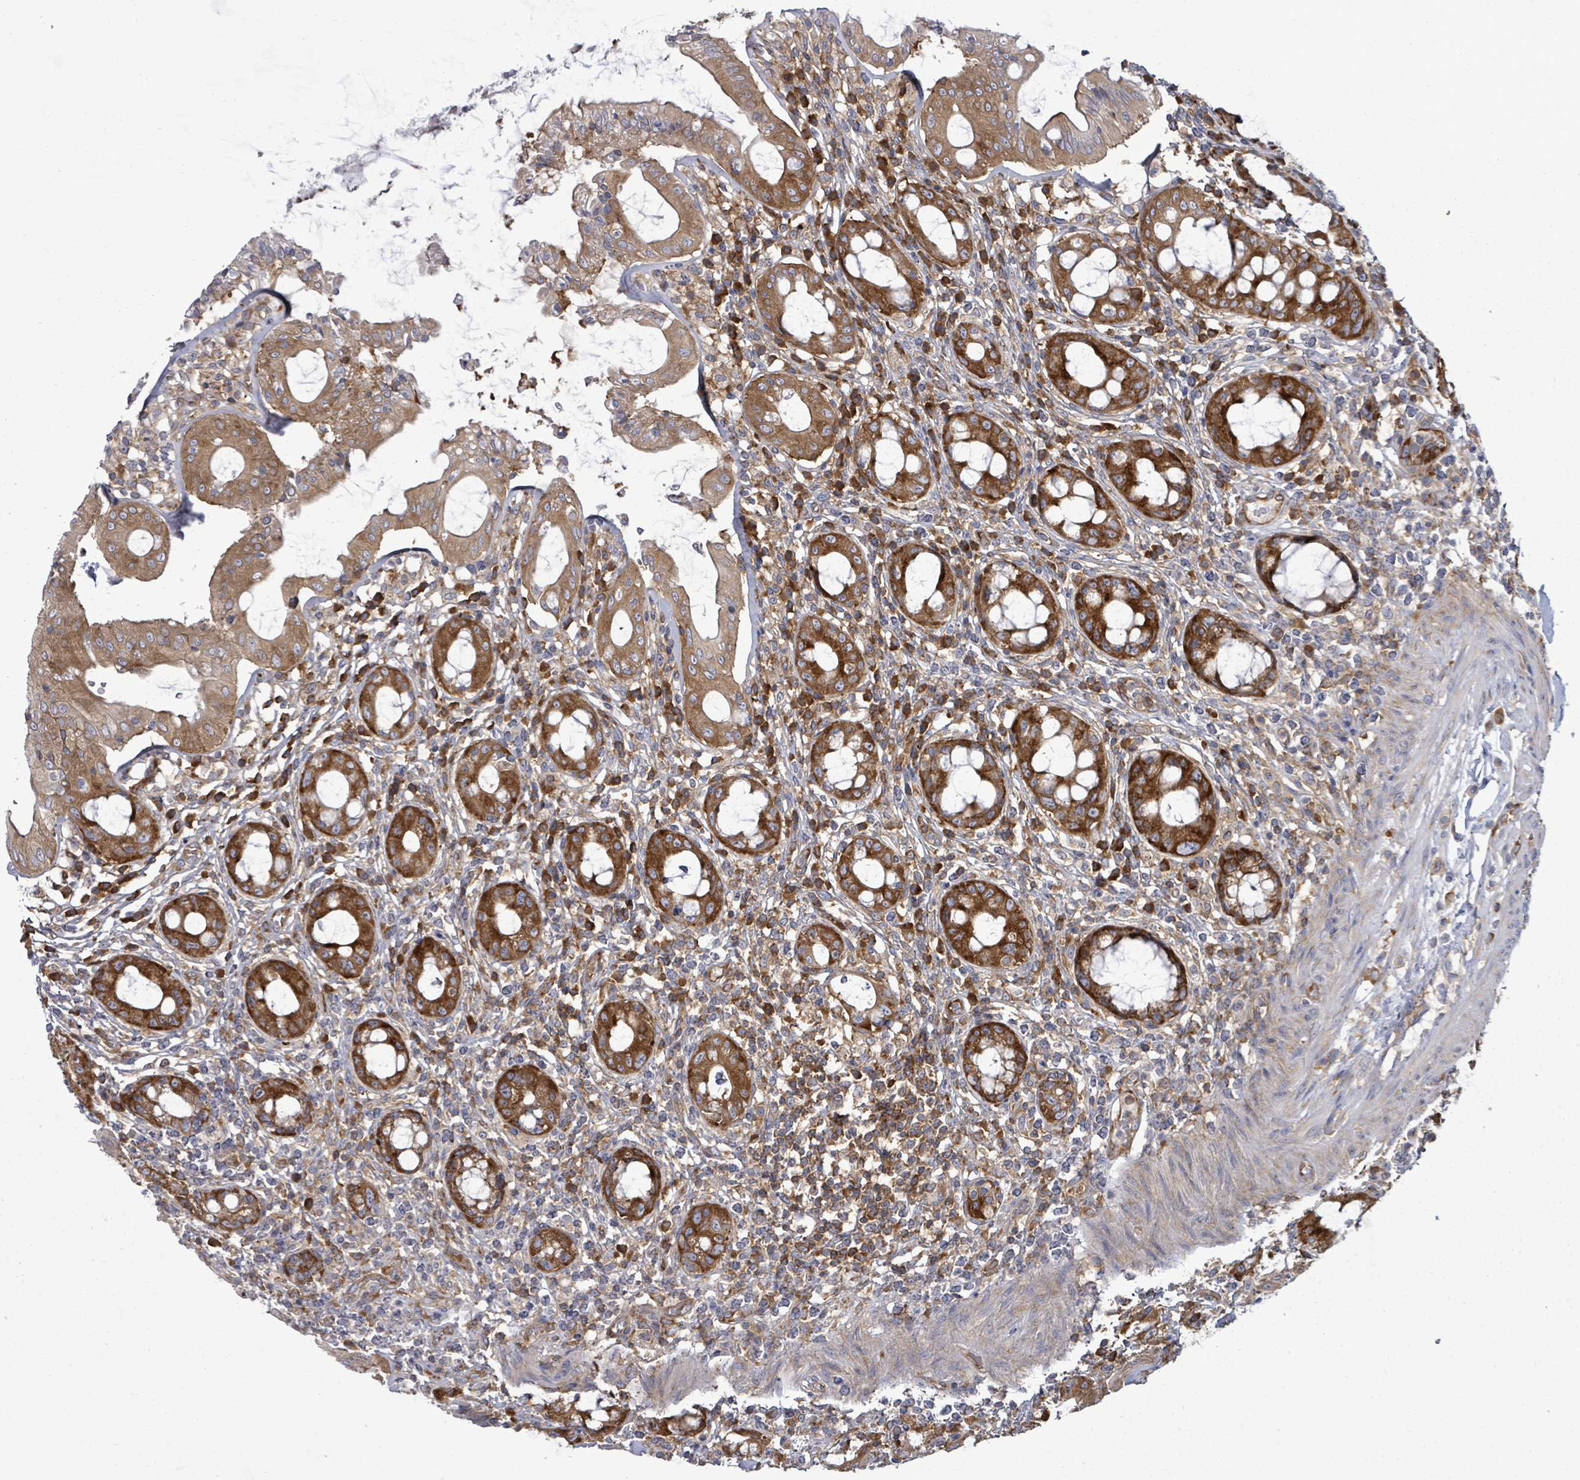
{"staining": {"intensity": "strong", "quantity": ">75%", "location": "cytoplasmic/membranous"}, "tissue": "rectum", "cell_type": "Glandular cells", "image_type": "normal", "snomed": [{"axis": "morphology", "description": "Normal tissue, NOS"}, {"axis": "topography", "description": "Rectum"}], "caption": "A photomicrograph showing strong cytoplasmic/membranous expression in approximately >75% of glandular cells in unremarkable rectum, as visualized by brown immunohistochemical staining.", "gene": "EIF3CL", "patient": {"sex": "female", "age": 57}}